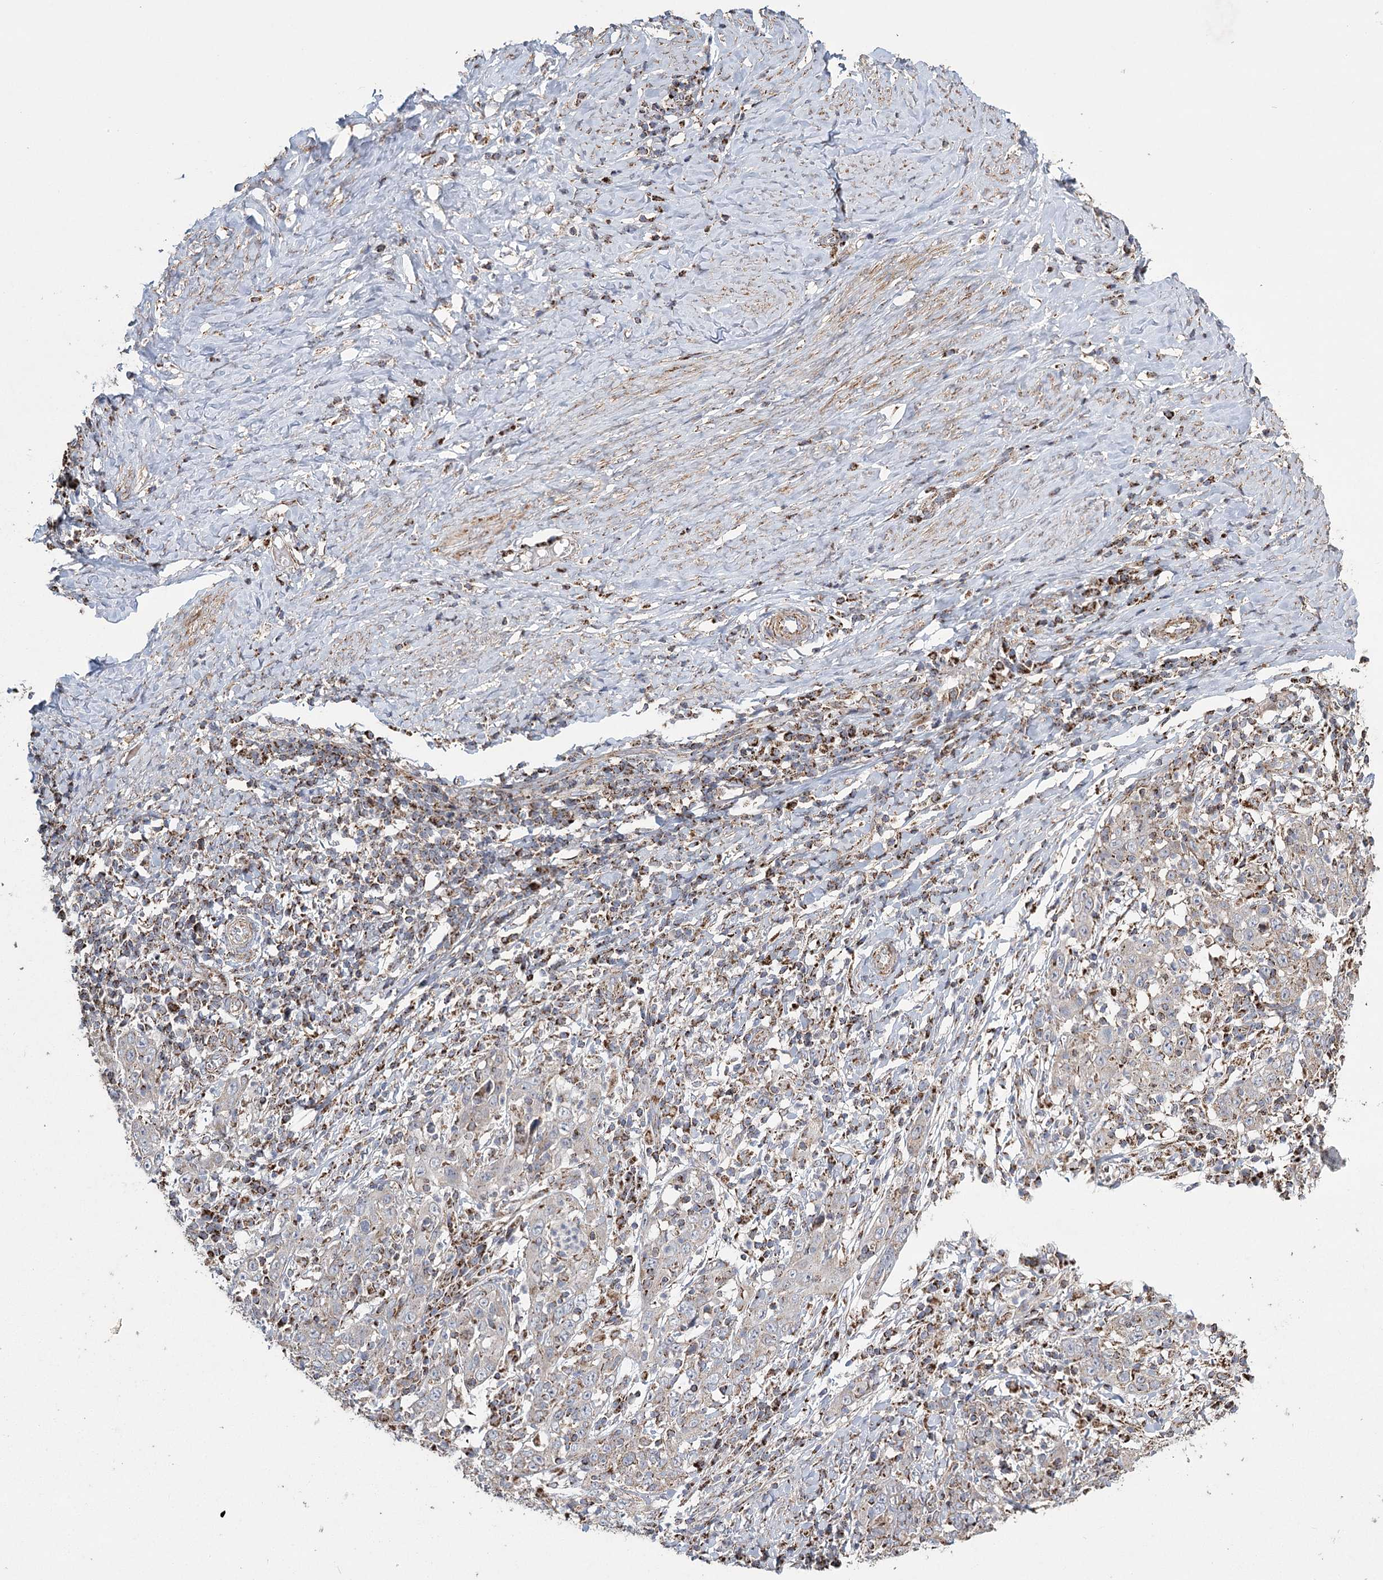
{"staining": {"intensity": "negative", "quantity": "none", "location": "none"}, "tissue": "cervical cancer", "cell_type": "Tumor cells", "image_type": "cancer", "snomed": [{"axis": "morphology", "description": "Squamous cell carcinoma, NOS"}, {"axis": "topography", "description": "Cervix"}], "caption": "Tumor cells show no significant protein positivity in squamous cell carcinoma (cervical). The staining is performed using DAB (3,3'-diaminobenzidine) brown chromogen with nuclei counter-stained in using hematoxylin.", "gene": "RANBP3L", "patient": {"sex": "female", "age": 46}}